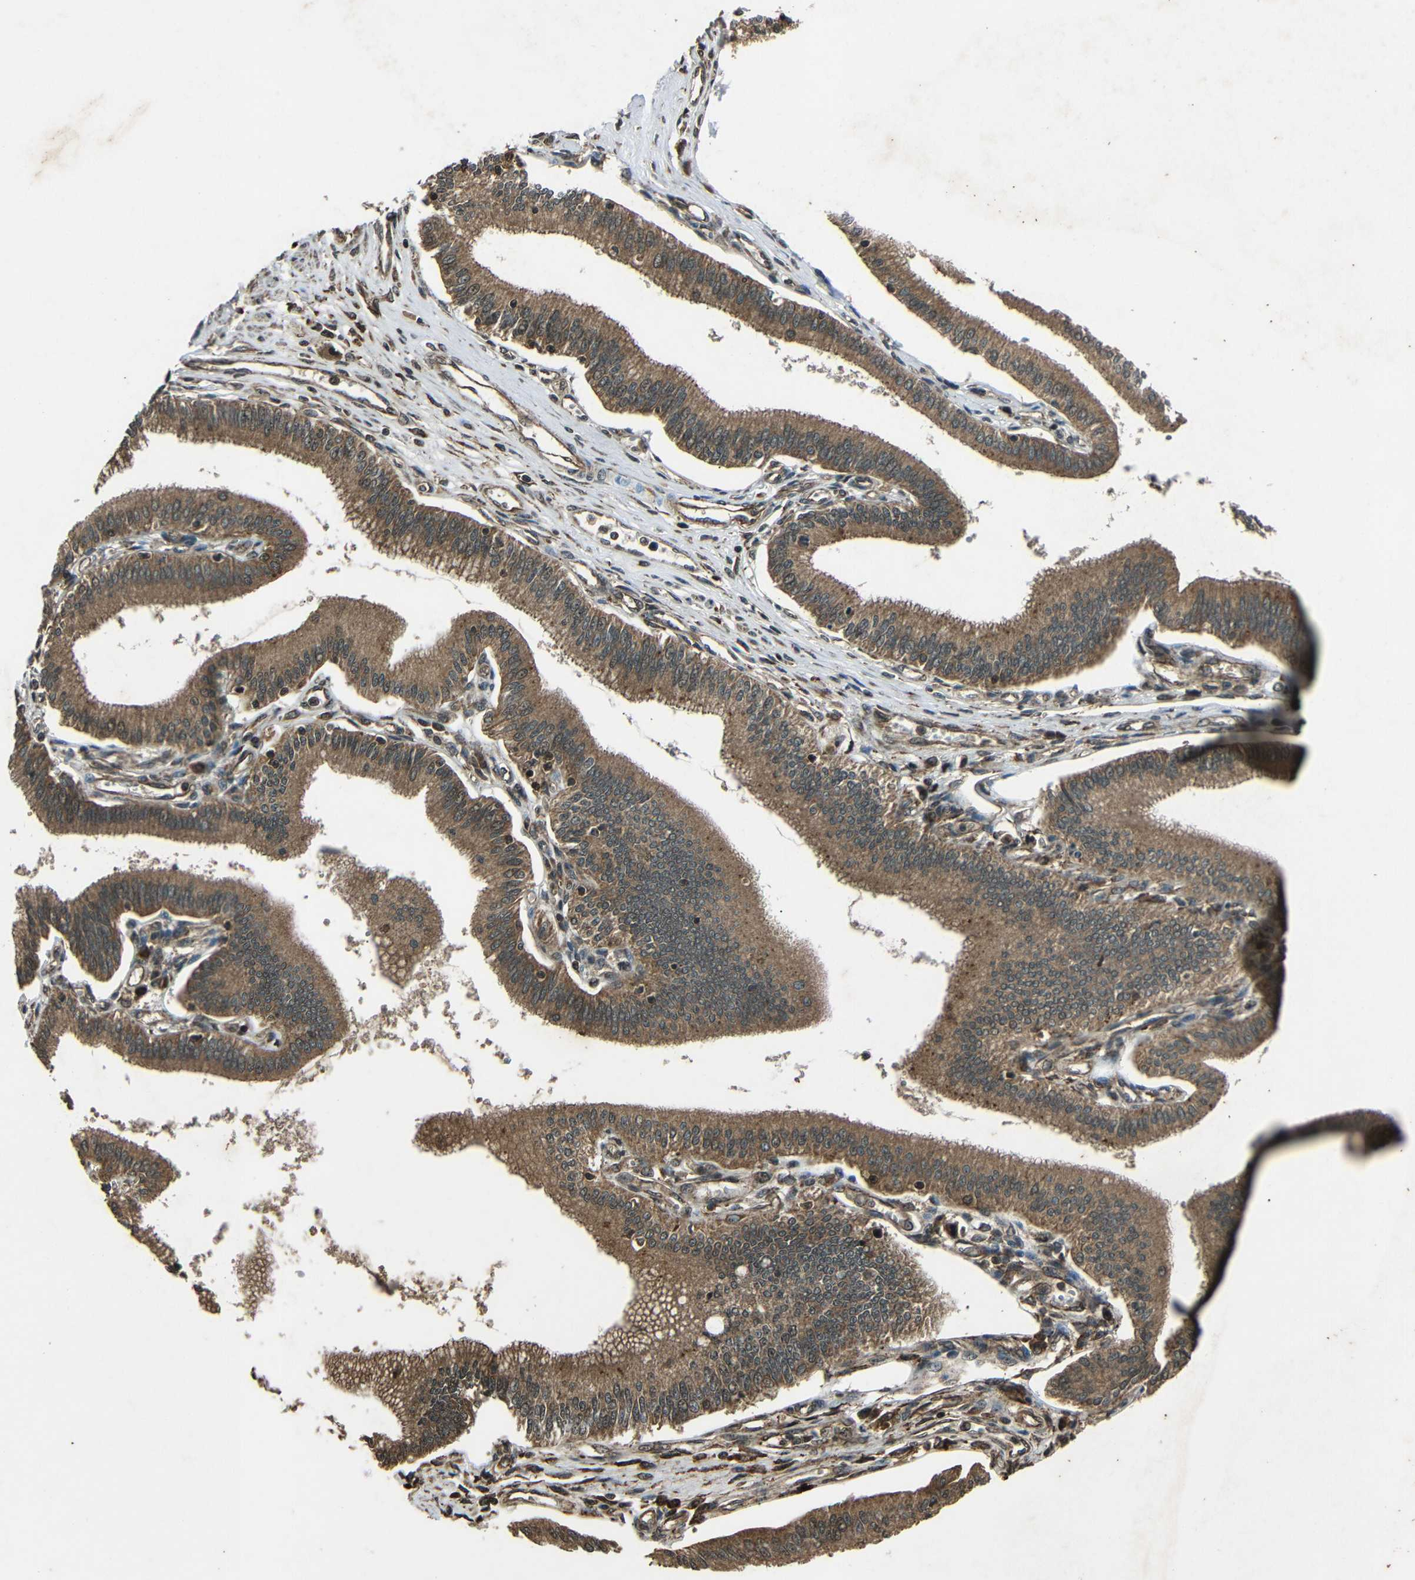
{"staining": {"intensity": "moderate", "quantity": ">75%", "location": "cytoplasmic/membranous"}, "tissue": "pancreatic cancer", "cell_type": "Tumor cells", "image_type": "cancer", "snomed": [{"axis": "morphology", "description": "Adenocarcinoma, NOS"}, {"axis": "topography", "description": "Pancreas"}], "caption": "Approximately >75% of tumor cells in pancreatic cancer demonstrate moderate cytoplasmic/membranous protein expression as visualized by brown immunohistochemical staining.", "gene": "PLK2", "patient": {"sex": "male", "age": 56}}